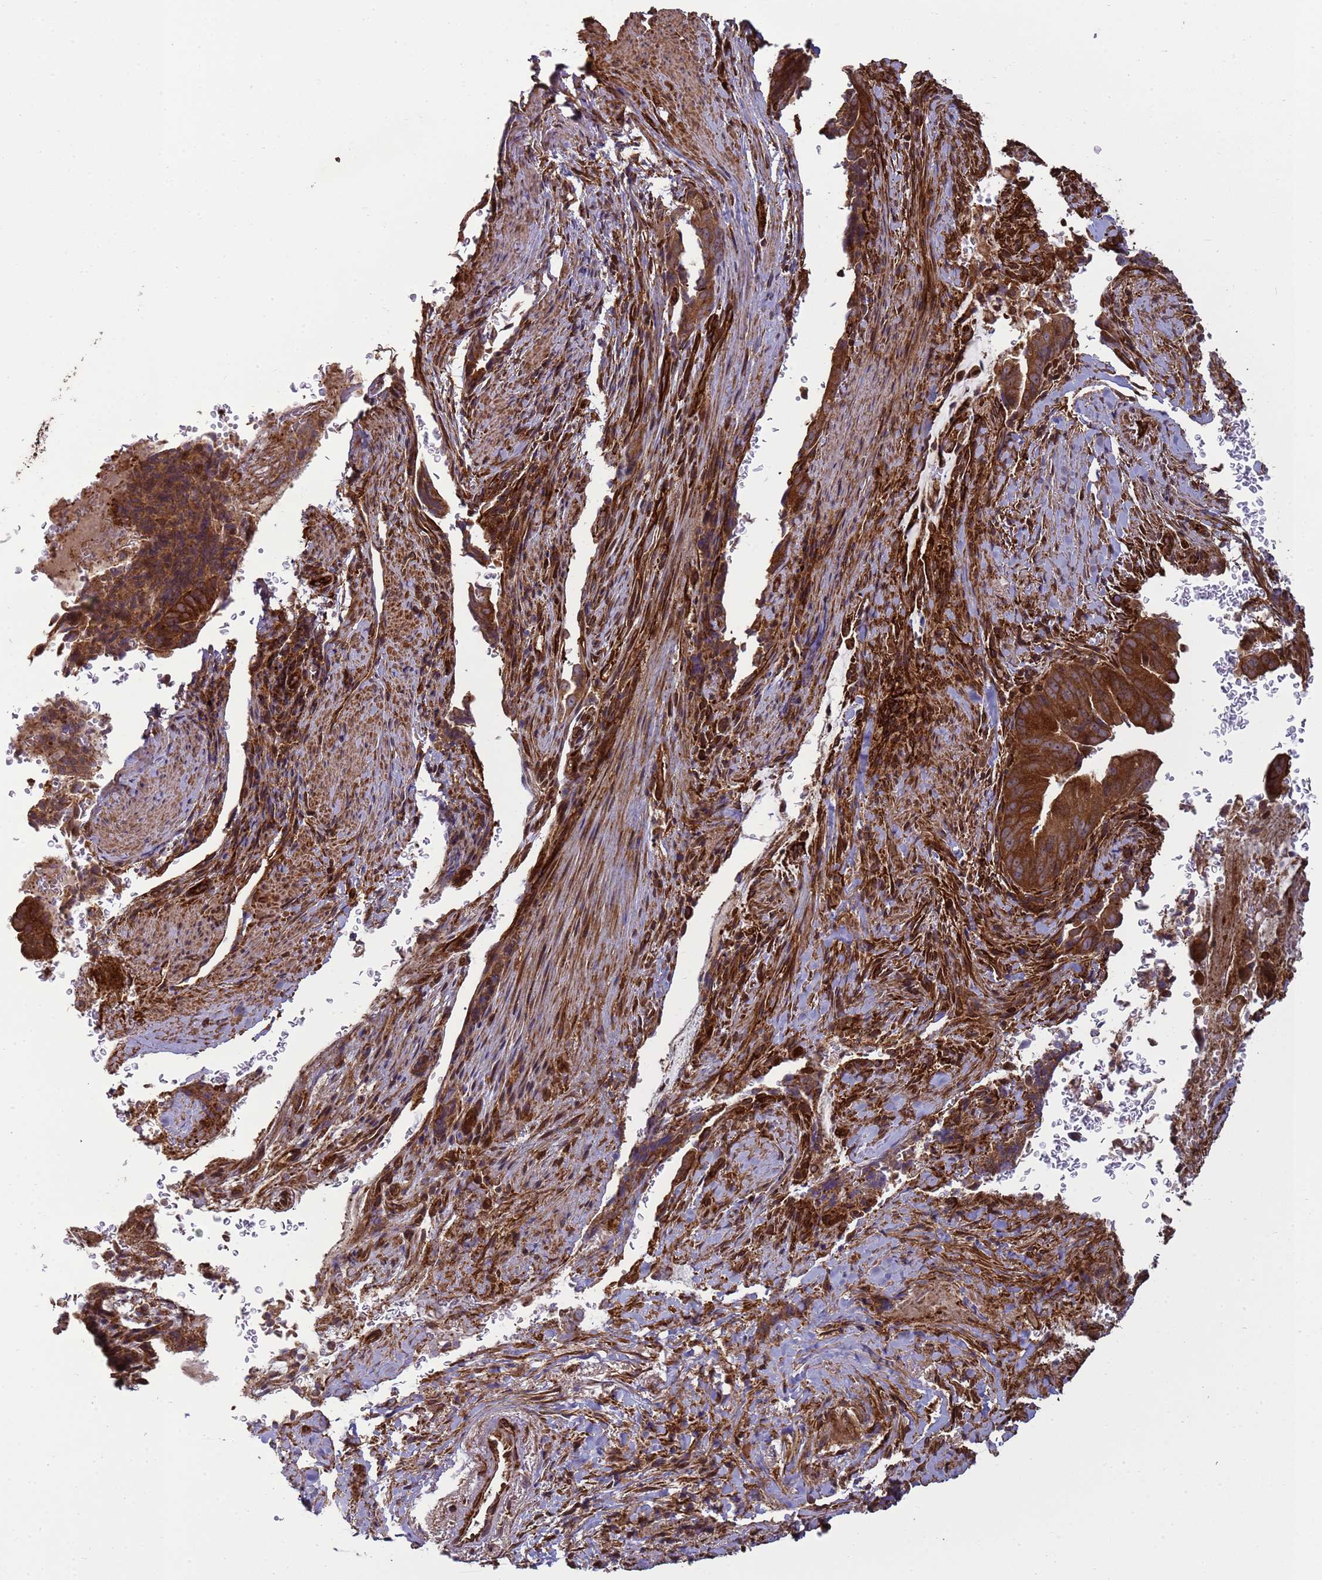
{"staining": {"intensity": "strong", "quantity": ">75%", "location": "cytoplasmic/membranous"}, "tissue": "pancreatic cancer", "cell_type": "Tumor cells", "image_type": "cancer", "snomed": [{"axis": "morphology", "description": "Adenocarcinoma, NOS"}, {"axis": "topography", "description": "Pancreas"}], "caption": "An image showing strong cytoplasmic/membranous expression in approximately >75% of tumor cells in adenocarcinoma (pancreatic), as visualized by brown immunohistochemical staining.", "gene": "CNOT1", "patient": {"sex": "female", "age": 63}}